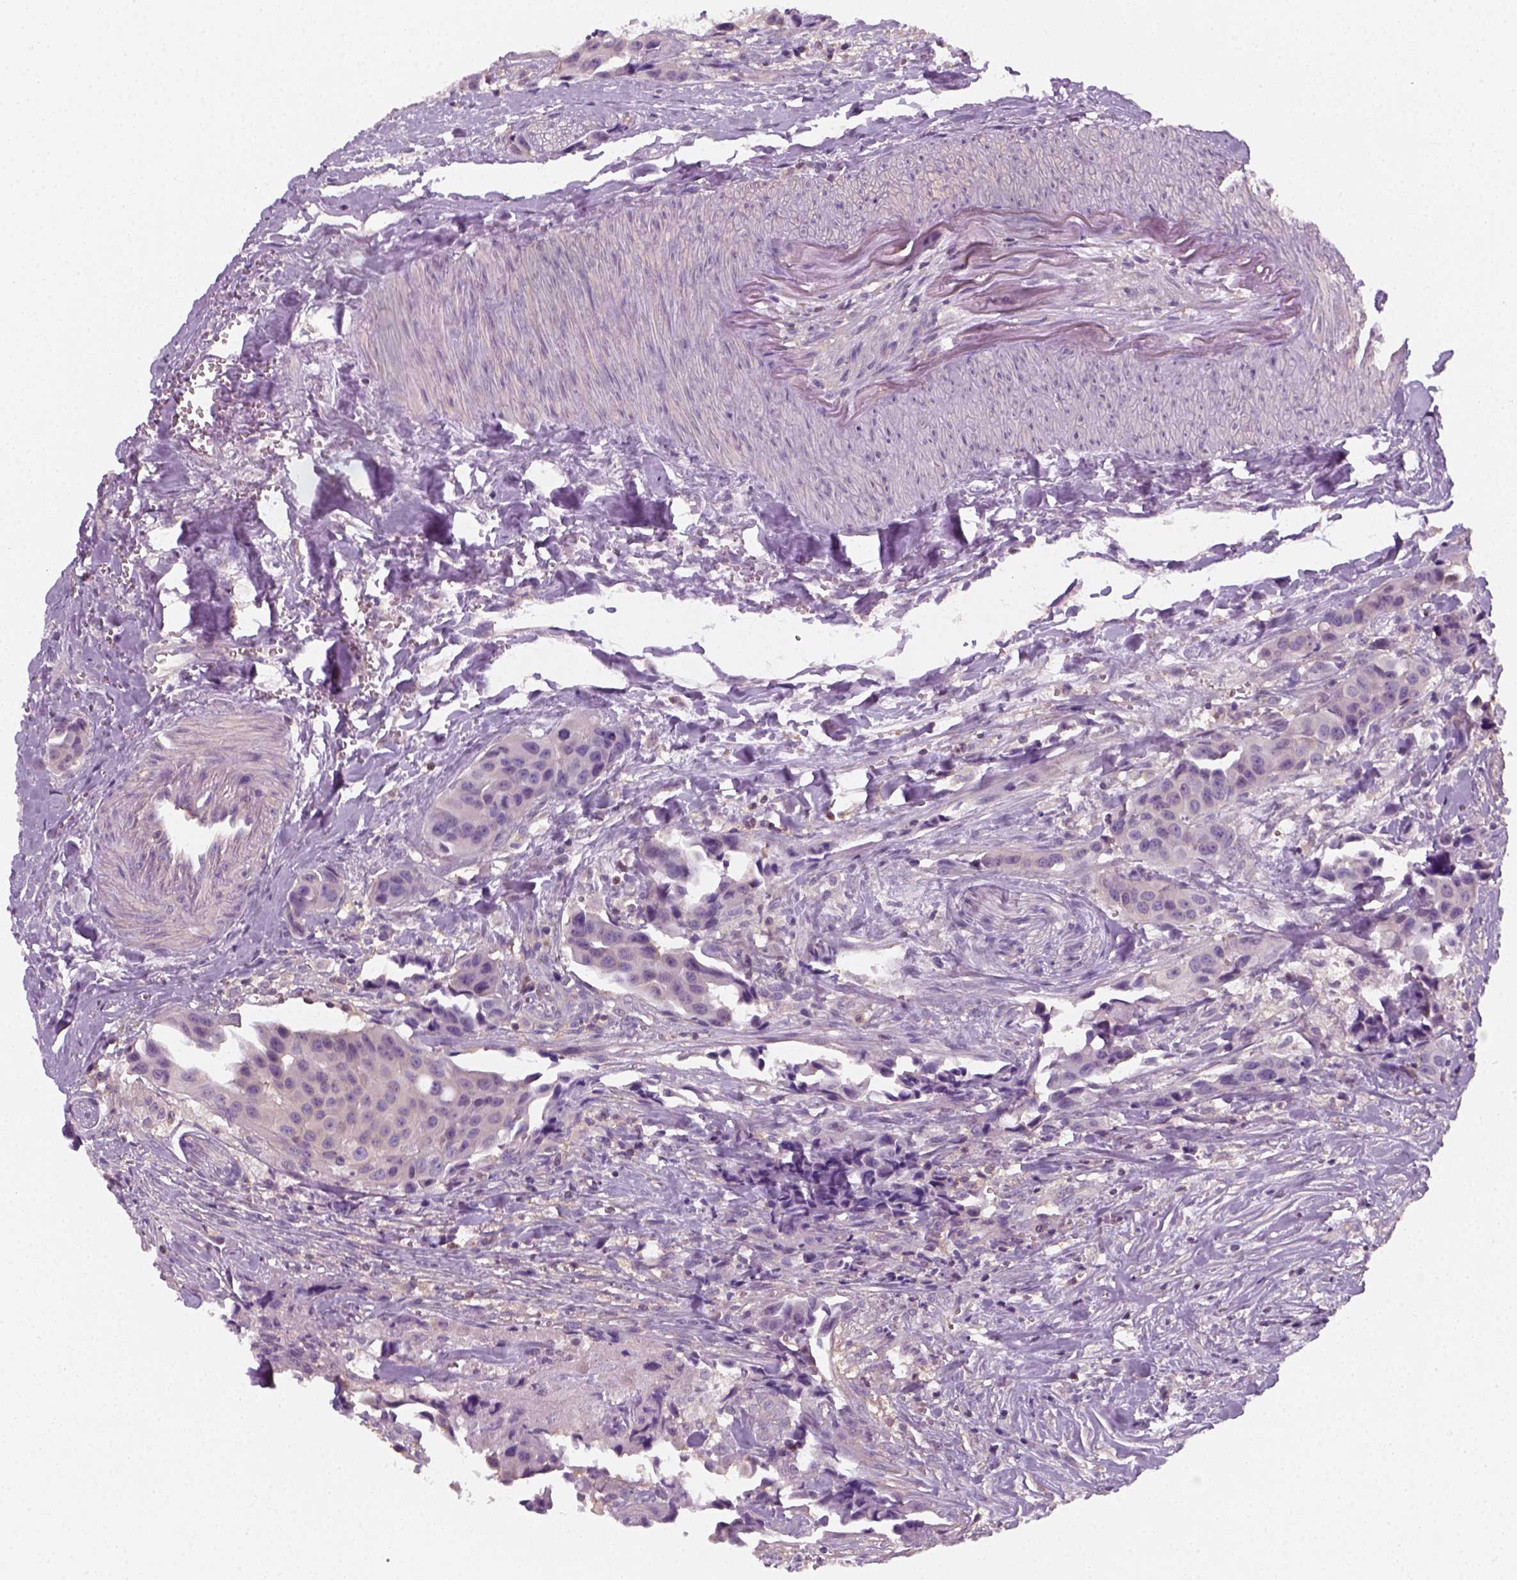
{"staining": {"intensity": "negative", "quantity": "none", "location": "none"}, "tissue": "head and neck cancer", "cell_type": "Tumor cells", "image_type": "cancer", "snomed": [{"axis": "morphology", "description": "Adenocarcinoma, NOS"}, {"axis": "topography", "description": "Head-Neck"}], "caption": "The photomicrograph shows no significant expression in tumor cells of head and neck cancer.", "gene": "EPHB1", "patient": {"sex": "male", "age": 76}}